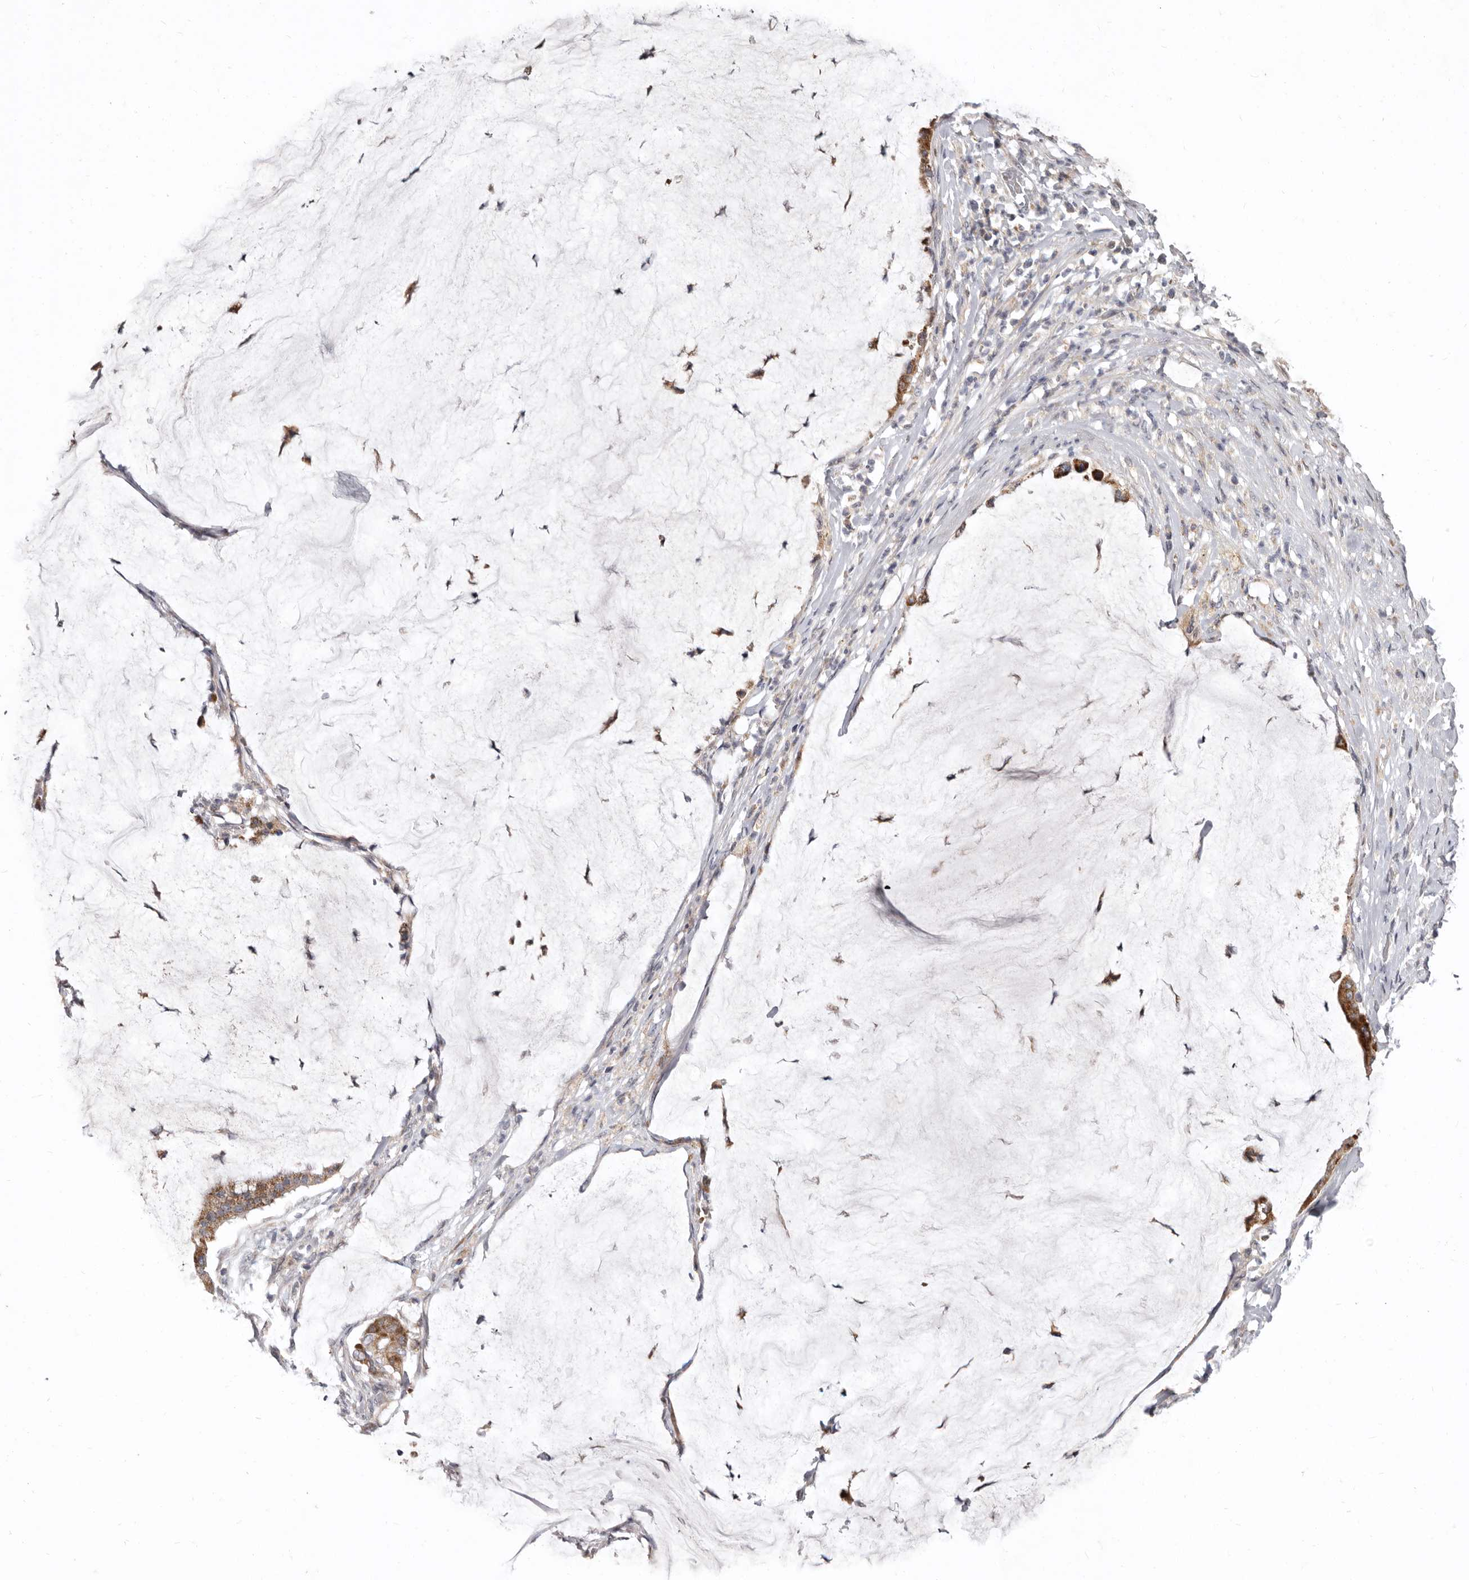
{"staining": {"intensity": "strong", "quantity": ">75%", "location": "cytoplasmic/membranous"}, "tissue": "pancreatic cancer", "cell_type": "Tumor cells", "image_type": "cancer", "snomed": [{"axis": "morphology", "description": "Adenocarcinoma, NOS"}, {"axis": "topography", "description": "Pancreas"}], "caption": "An immunohistochemistry photomicrograph of neoplastic tissue is shown. Protein staining in brown highlights strong cytoplasmic/membranous positivity in pancreatic cancer (adenocarcinoma) within tumor cells. The staining was performed using DAB to visualize the protein expression in brown, while the nuclei were stained in blue with hematoxylin (Magnification: 20x).", "gene": "SMC4", "patient": {"sex": "male", "age": 41}}